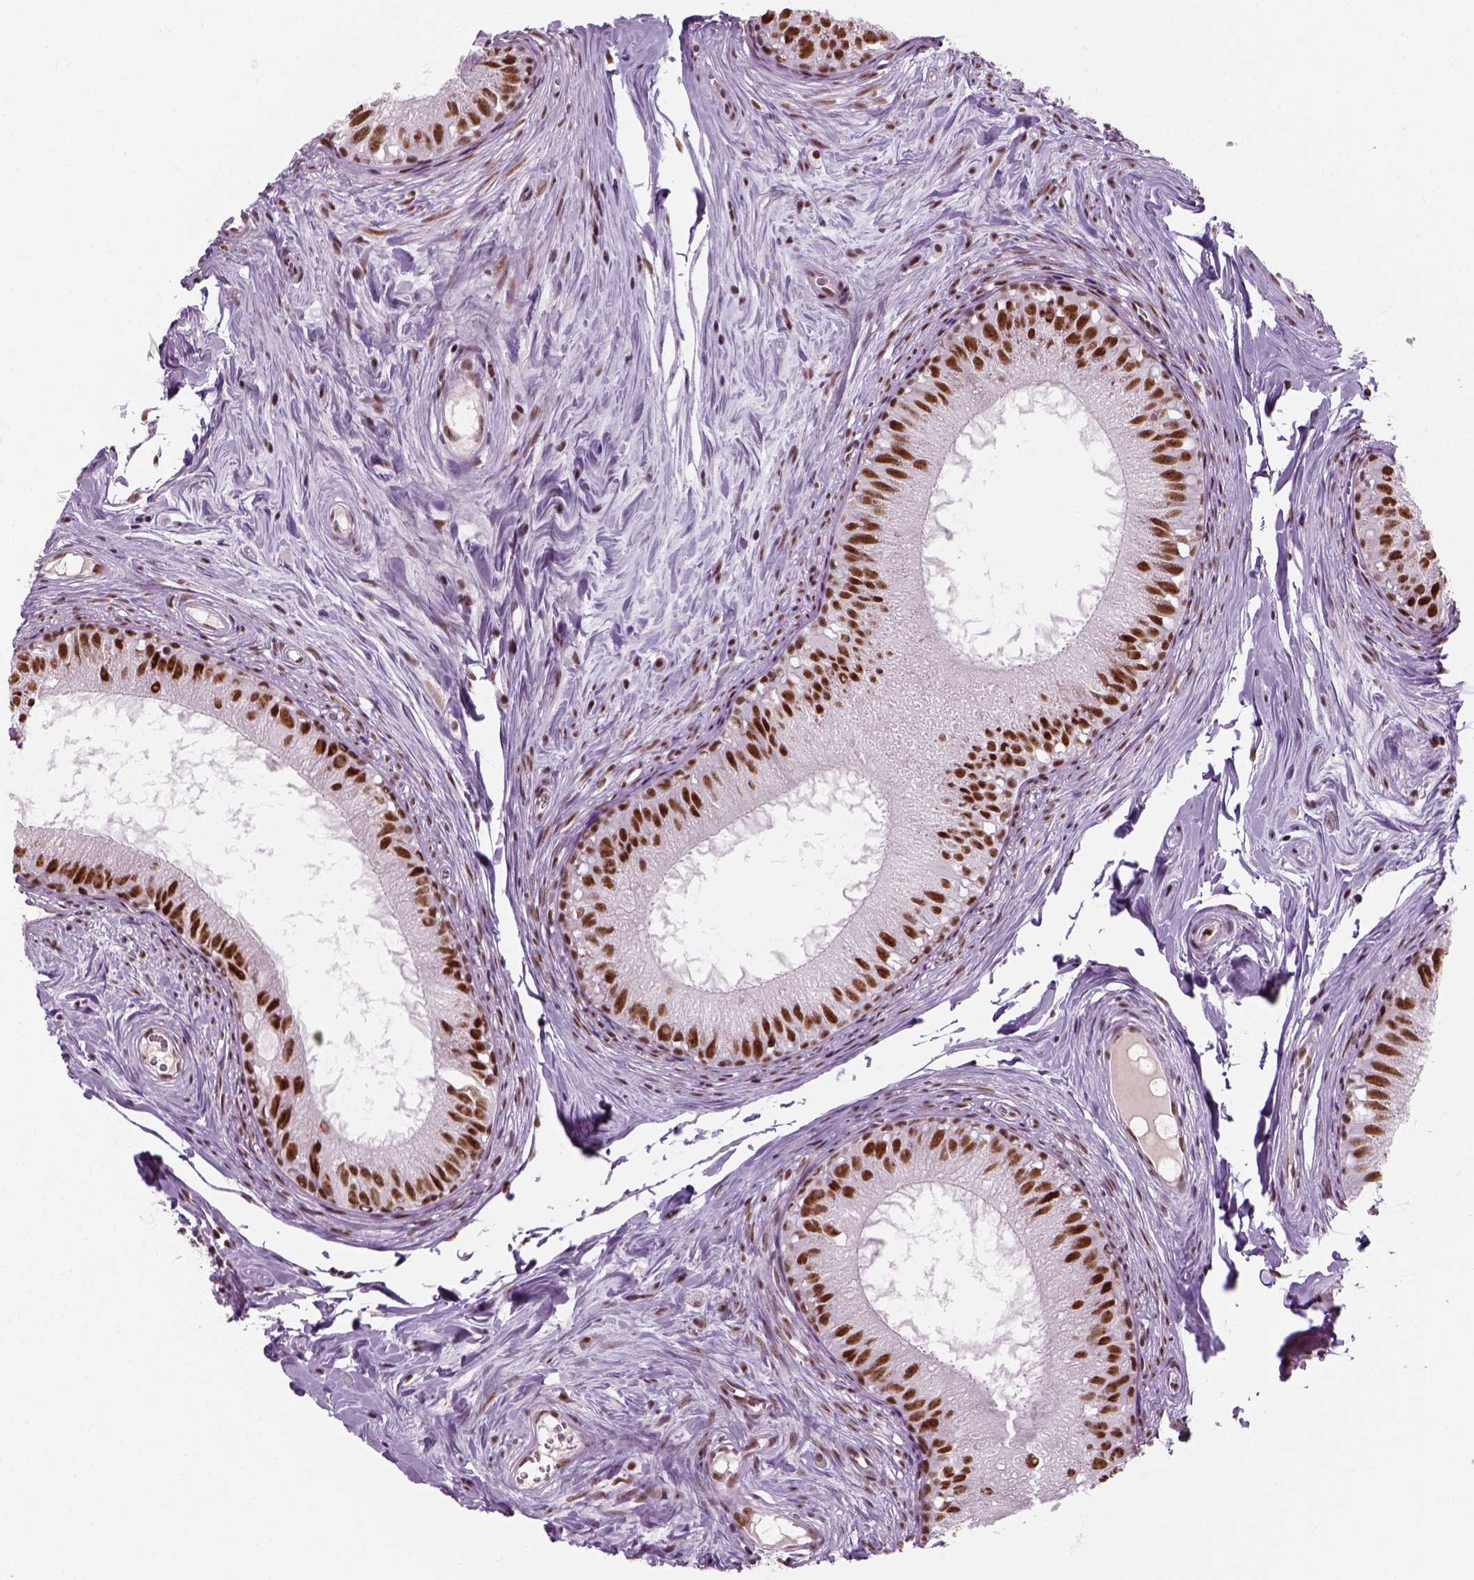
{"staining": {"intensity": "strong", "quantity": ">75%", "location": "nuclear"}, "tissue": "epididymis", "cell_type": "Glandular cells", "image_type": "normal", "snomed": [{"axis": "morphology", "description": "Normal tissue, NOS"}, {"axis": "topography", "description": "Epididymis"}], "caption": "Brown immunohistochemical staining in unremarkable human epididymis reveals strong nuclear staining in about >75% of glandular cells. (DAB IHC with brightfield microscopy, high magnification).", "gene": "GTF2F1", "patient": {"sex": "male", "age": 45}}